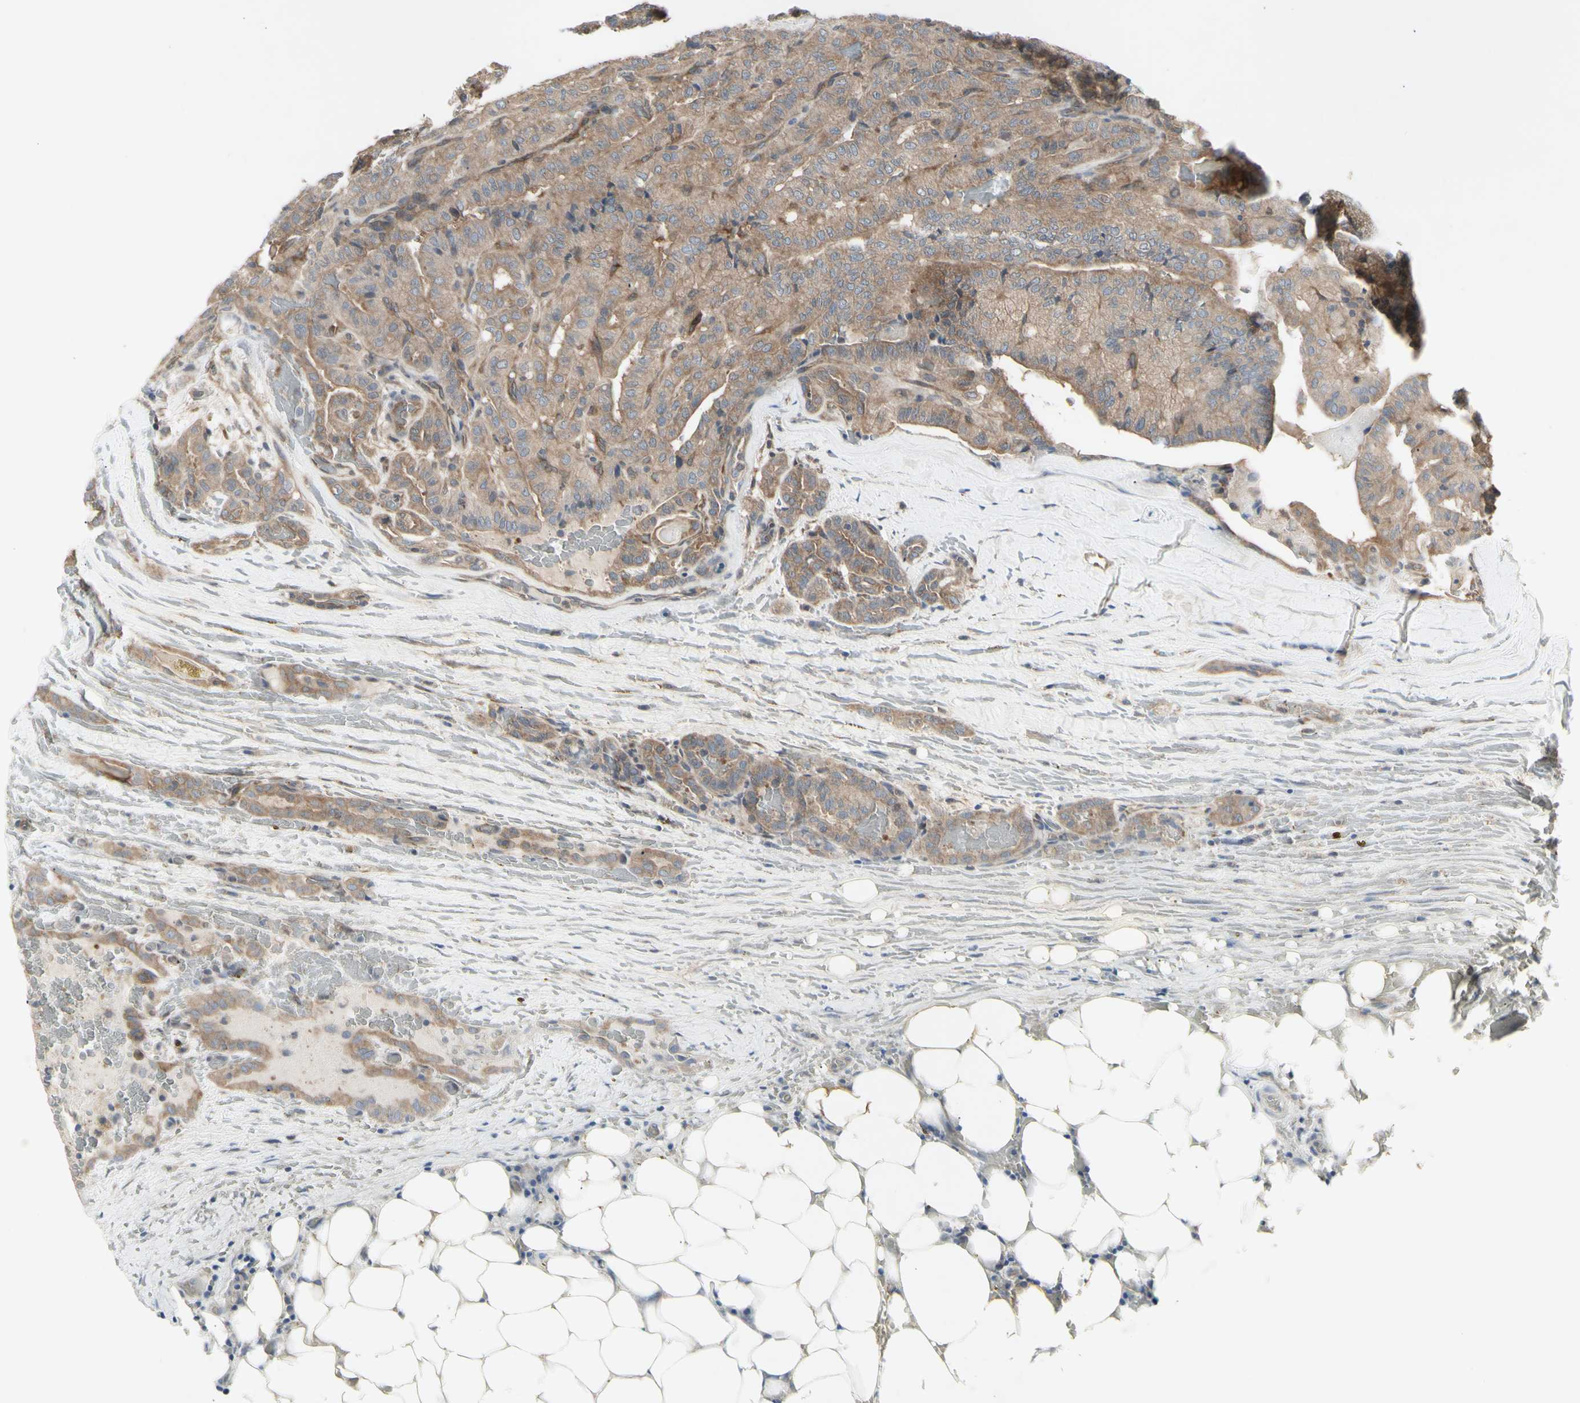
{"staining": {"intensity": "moderate", "quantity": ">75%", "location": "cytoplasmic/membranous"}, "tissue": "head and neck cancer", "cell_type": "Tumor cells", "image_type": "cancer", "snomed": [{"axis": "morphology", "description": "Squamous cell carcinoma, NOS"}, {"axis": "topography", "description": "Oral tissue"}, {"axis": "topography", "description": "Head-Neck"}], "caption": "This is a micrograph of immunohistochemistry staining of head and neck squamous cell carcinoma, which shows moderate expression in the cytoplasmic/membranous of tumor cells.", "gene": "CHURC1-FNTB", "patient": {"sex": "female", "age": 50}}